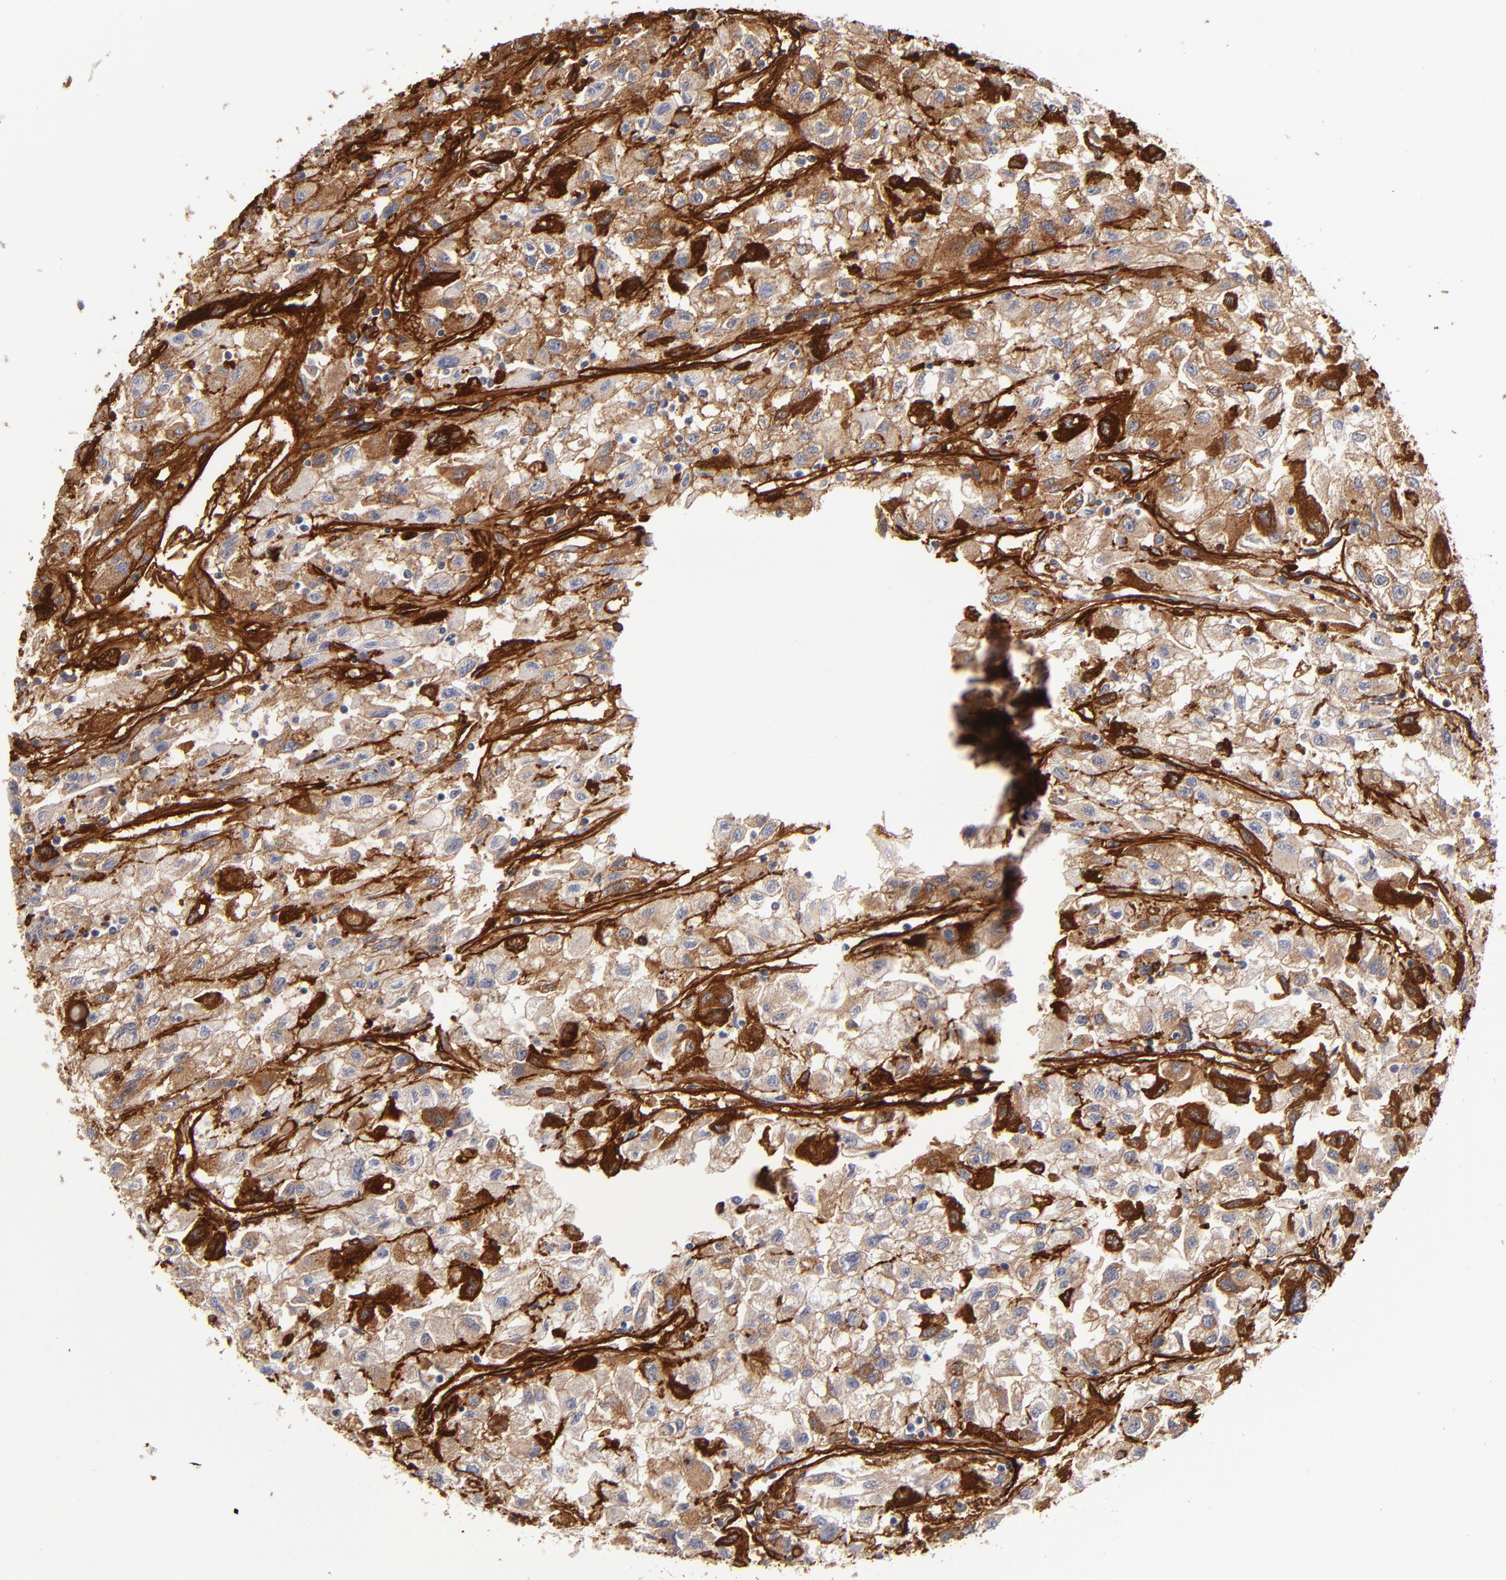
{"staining": {"intensity": "moderate", "quantity": ">75%", "location": "cytoplasmic/membranous"}, "tissue": "renal cancer", "cell_type": "Tumor cells", "image_type": "cancer", "snomed": [{"axis": "morphology", "description": "Adenocarcinoma, NOS"}, {"axis": "topography", "description": "Kidney"}], "caption": "Protein expression analysis of human adenocarcinoma (renal) reveals moderate cytoplasmic/membranous staining in approximately >75% of tumor cells.", "gene": "LAMC1", "patient": {"sex": "male", "age": 59}}